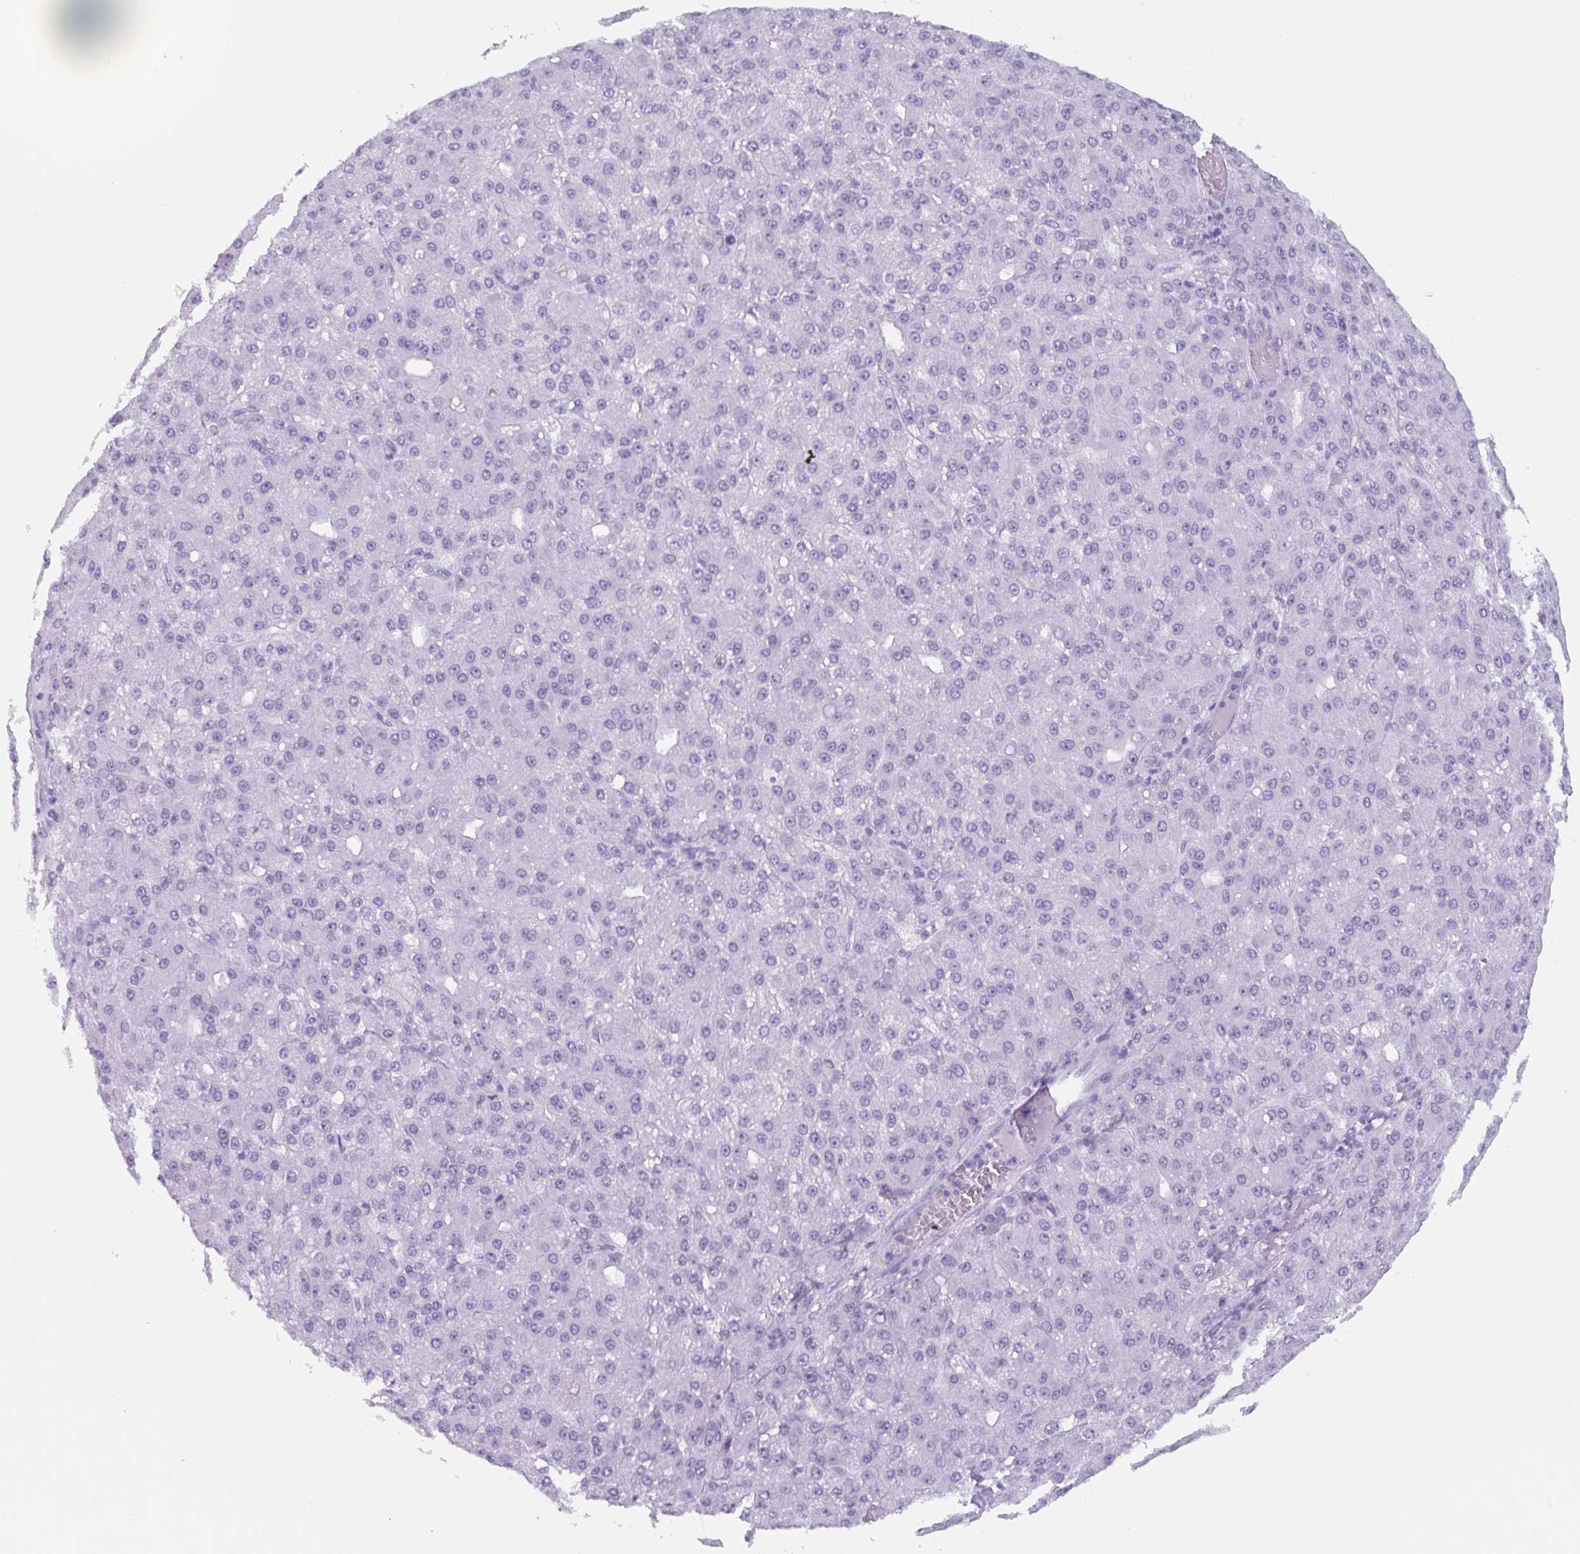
{"staining": {"intensity": "negative", "quantity": "none", "location": "none"}, "tissue": "liver cancer", "cell_type": "Tumor cells", "image_type": "cancer", "snomed": [{"axis": "morphology", "description": "Carcinoma, Hepatocellular, NOS"}, {"axis": "topography", "description": "Liver"}], "caption": "Immunohistochemistry photomicrograph of hepatocellular carcinoma (liver) stained for a protein (brown), which displays no staining in tumor cells.", "gene": "TNFRSF8", "patient": {"sex": "male", "age": 67}}